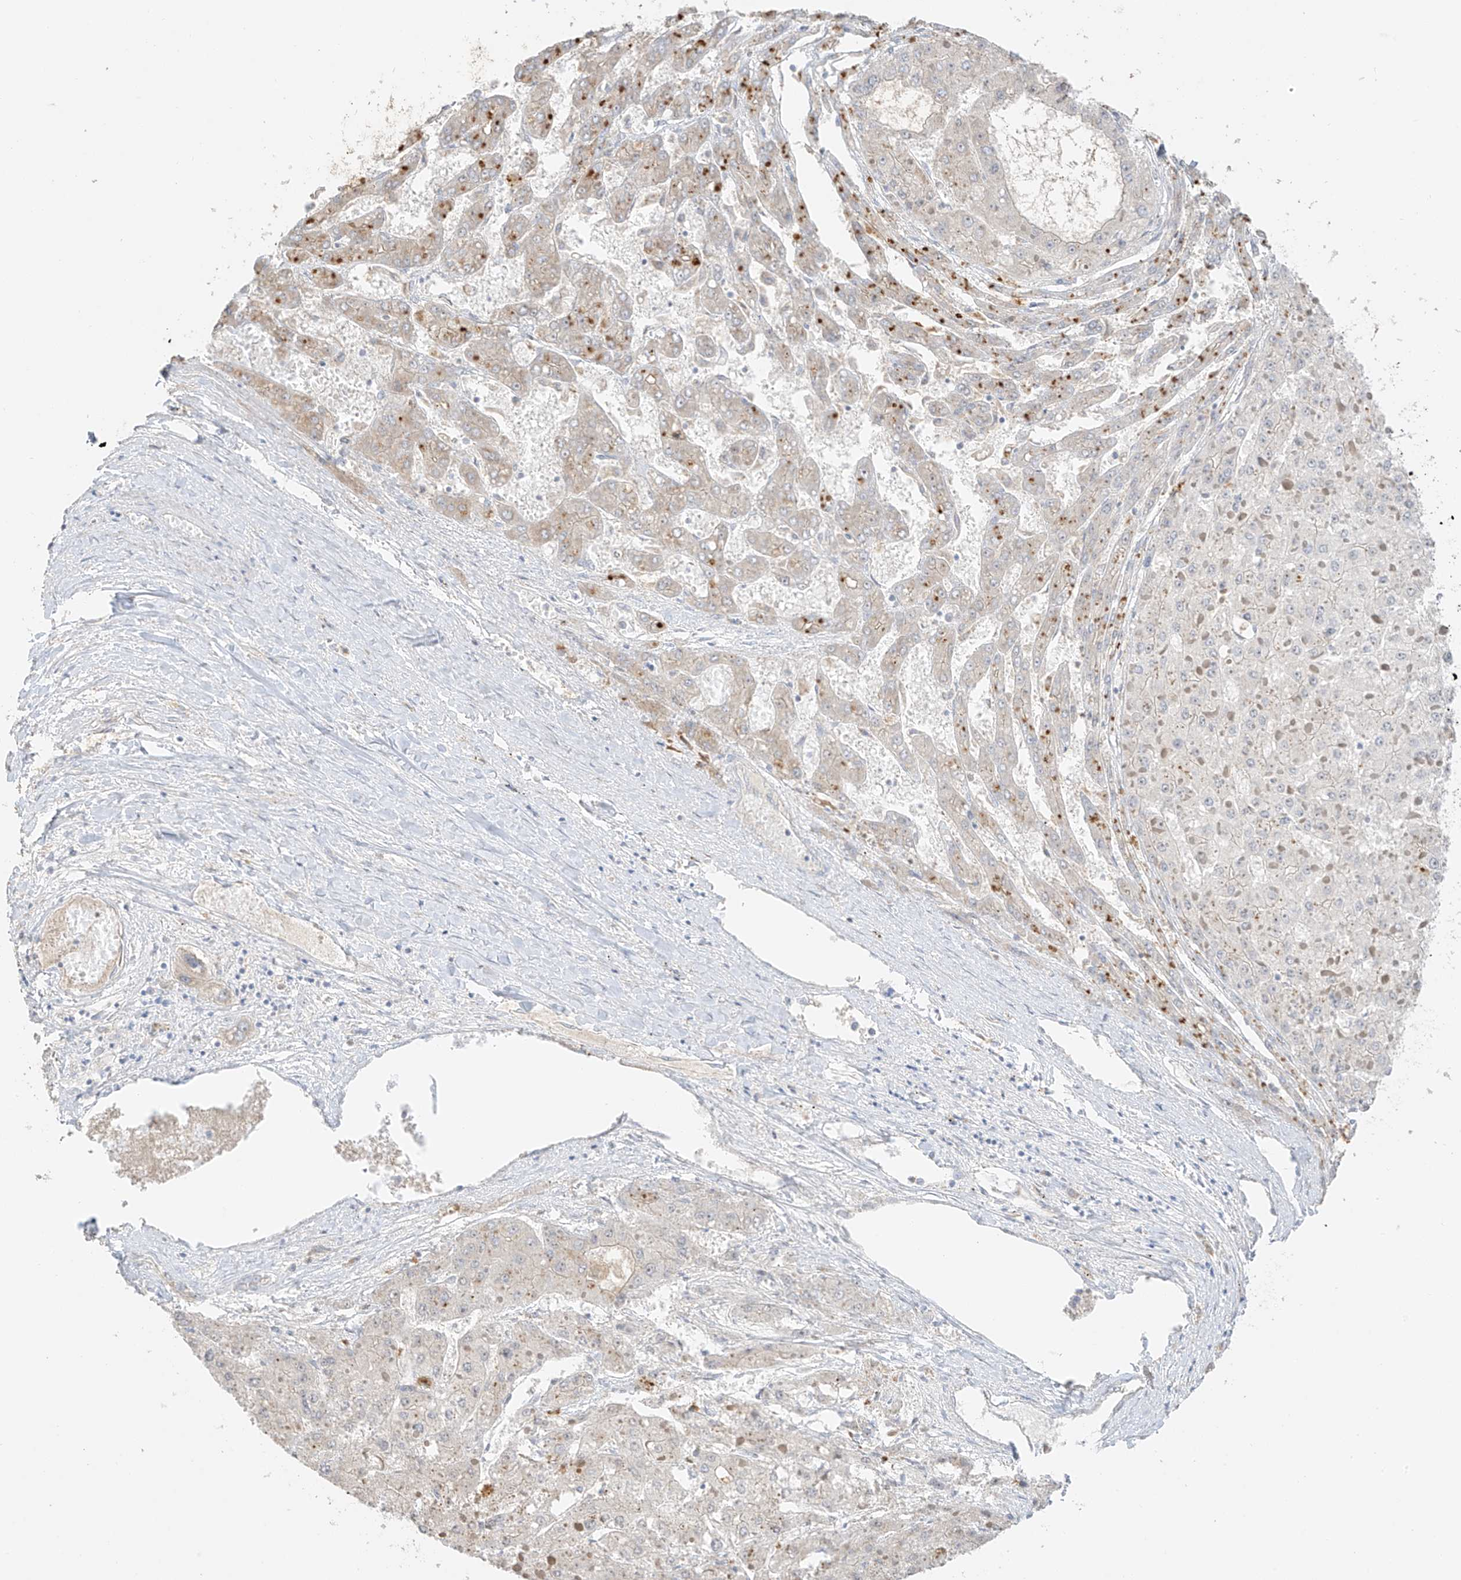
{"staining": {"intensity": "negative", "quantity": "none", "location": "none"}, "tissue": "liver cancer", "cell_type": "Tumor cells", "image_type": "cancer", "snomed": [{"axis": "morphology", "description": "Carcinoma, Hepatocellular, NOS"}, {"axis": "topography", "description": "Liver"}], "caption": "A micrograph of human liver hepatocellular carcinoma is negative for staining in tumor cells.", "gene": "ZBTB41", "patient": {"sex": "female", "age": 73}}